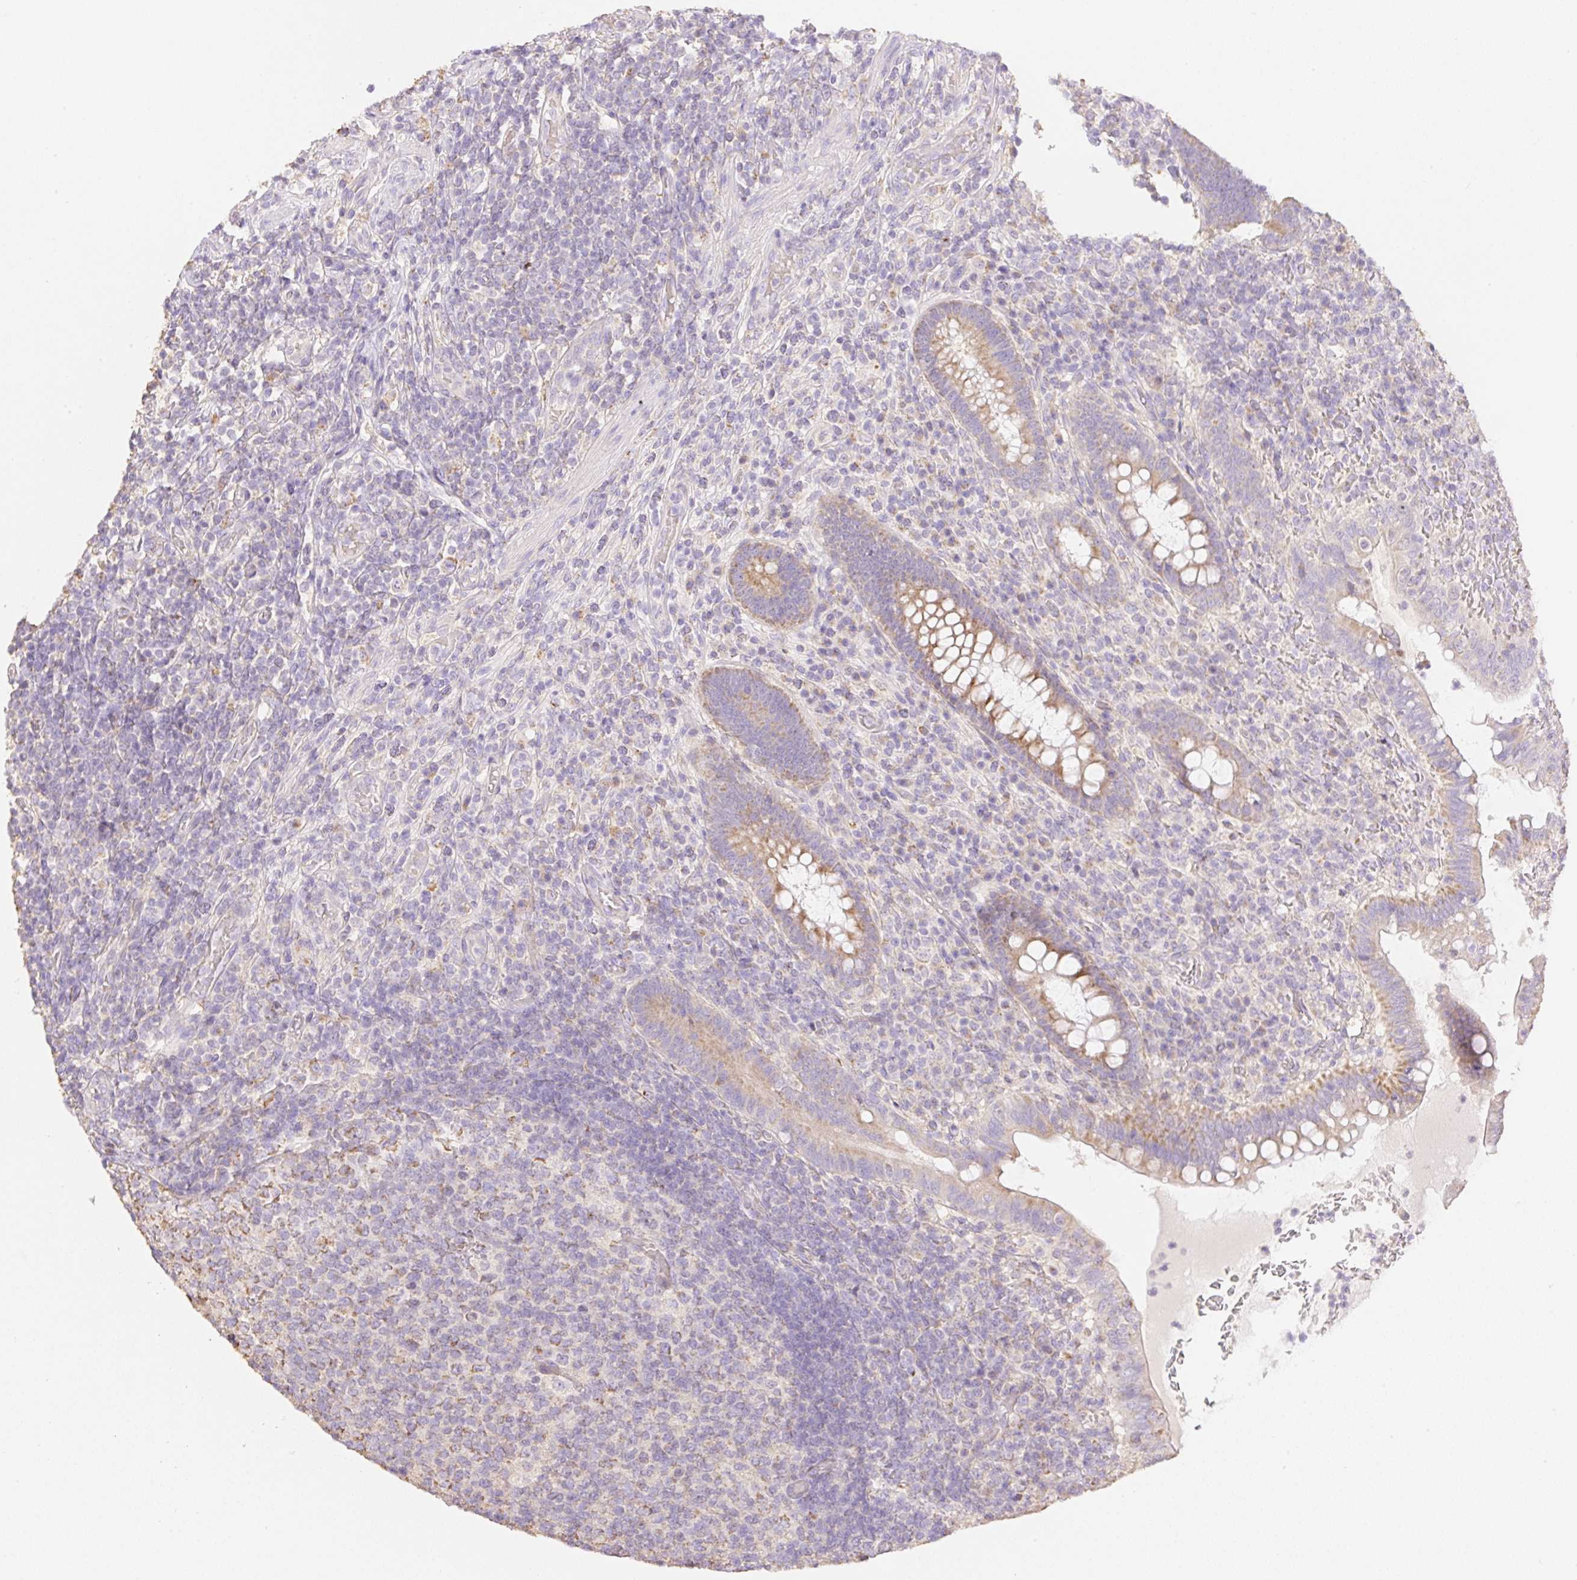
{"staining": {"intensity": "moderate", "quantity": "25%-75%", "location": "cytoplasmic/membranous"}, "tissue": "appendix", "cell_type": "Glandular cells", "image_type": "normal", "snomed": [{"axis": "morphology", "description": "Normal tissue, NOS"}, {"axis": "topography", "description": "Appendix"}], "caption": "A photomicrograph showing moderate cytoplasmic/membranous positivity in about 25%-75% of glandular cells in unremarkable appendix, as visualized by brown immunohistochemical staining.", "gene": "COPZ2", "patient": {"sex": "female", "age": 43}}